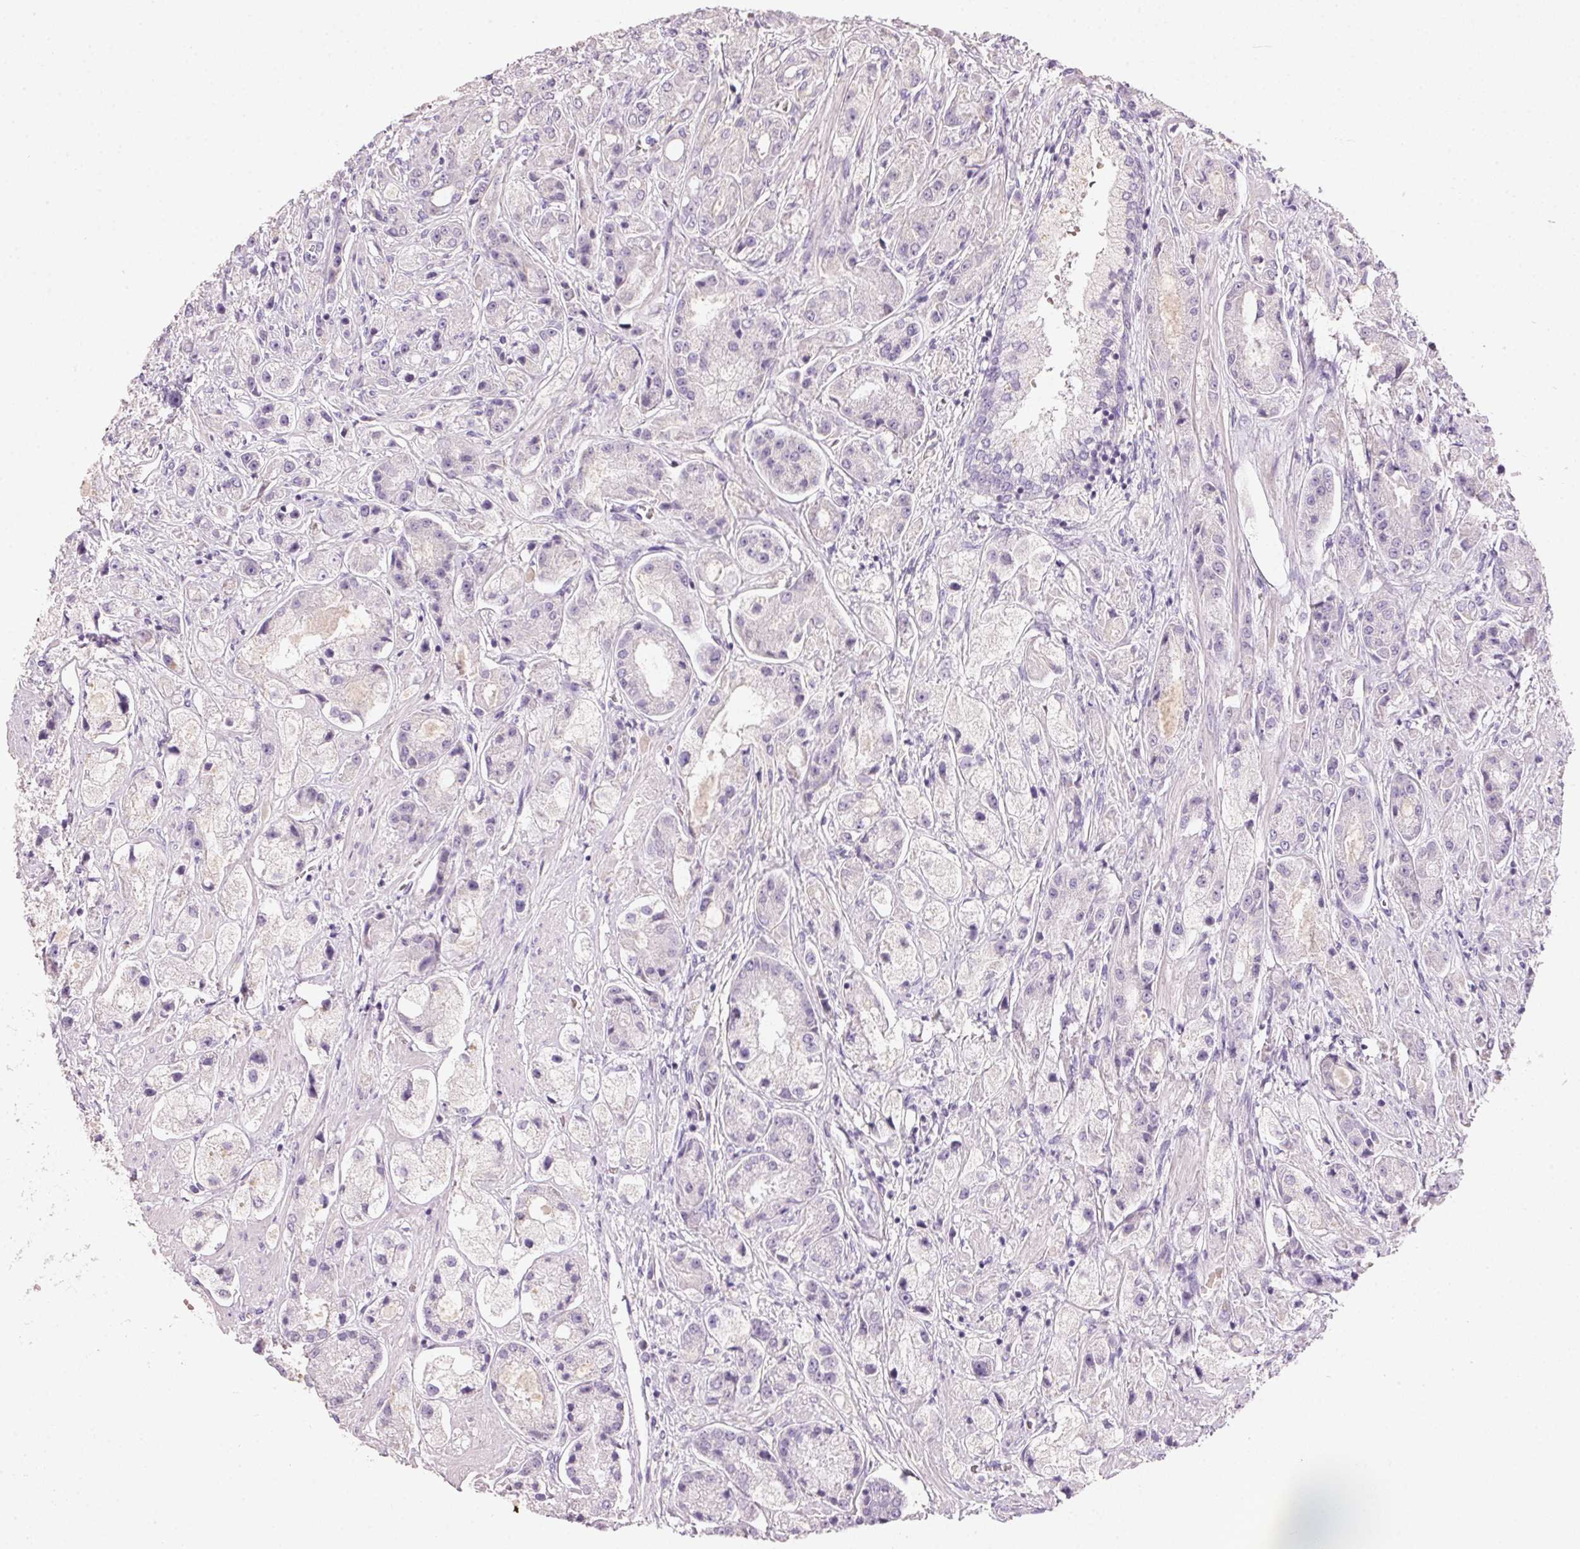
{"staining": {"intensity": "negative", "quantity": "none", "location": "none"}, "tissue": "prostate cancer", "cell_type": "Tumor cells", "image_type": "cancer", "snomed": [{"axis": "morphology", "description": "Adenocarcinoma, High grade"}, {"axis": "topography", "description": "Prostate"}], "caption": "High magnification brightfield microscopy of prostate cancer stained with DAB (brown) and counterstained with hematoxylin (blue): tumor cells show no significant expression. (DAB (3,3'-diaminobenzidine) IHC, high magnification).", "gene": "HSD17B1", "patient": {"sex": "male", "age": 67}}